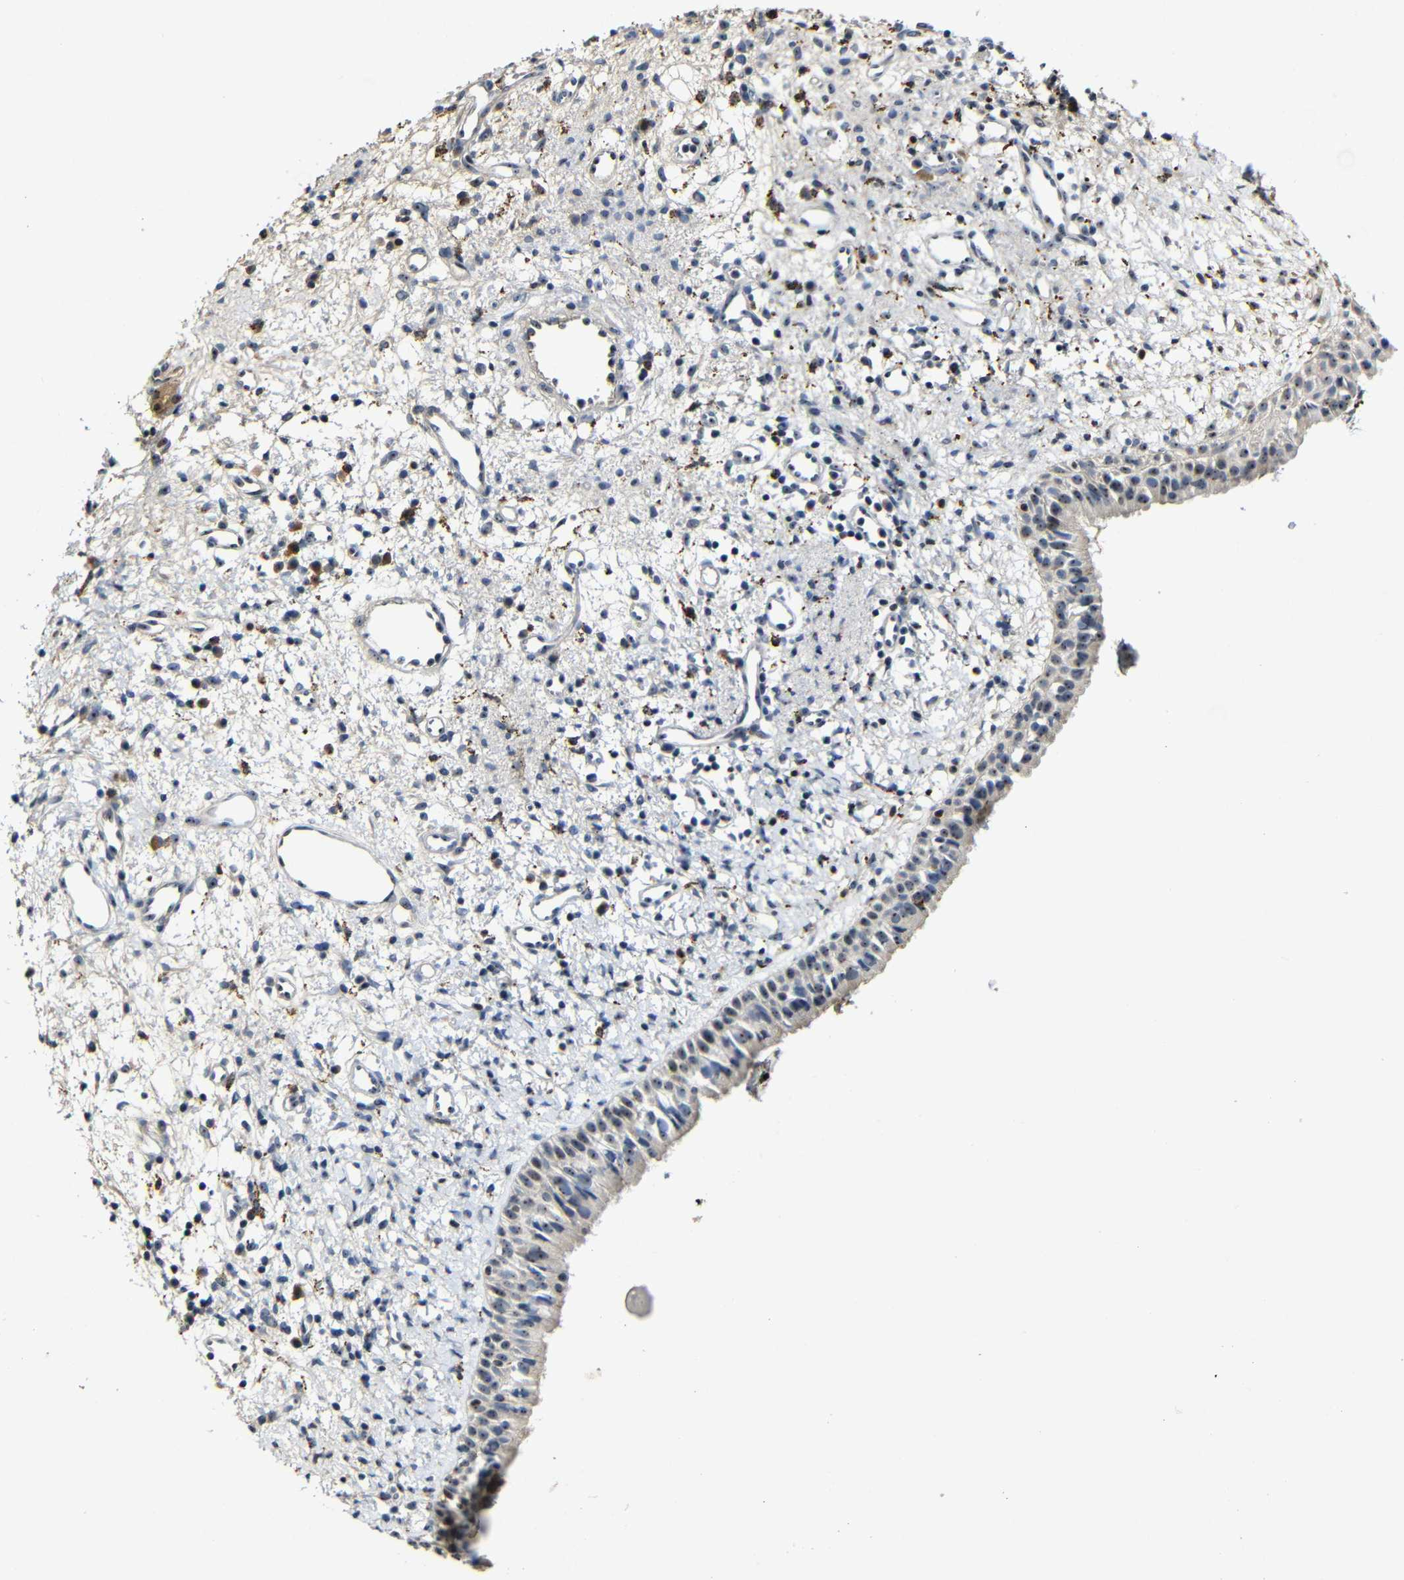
{"staining": {"intensity": "moderate", "quantity": "25%-75%", "location": "cytoplasmic/membranous,nuclear"}, "tissue": "nasopharynx", "cell_type": "Respiratory epithelial cells", "image_type": "normal", "snomed": [{"axis": "morphology", "description": "Normal tissue, NOS"}, {"axis": "topography", "description": "Nasopharynx"}], "caption": "Immunohistochemical staining of unremarkable nasopharynx exhibits 25%-75% levels of moderate cytoplasmic/membranous,nuclear protein staining in approximately 25%-75% of respiratory epithelial cells.", "gene": "MYC", "patient": {"sex": "male", "age": 22}}